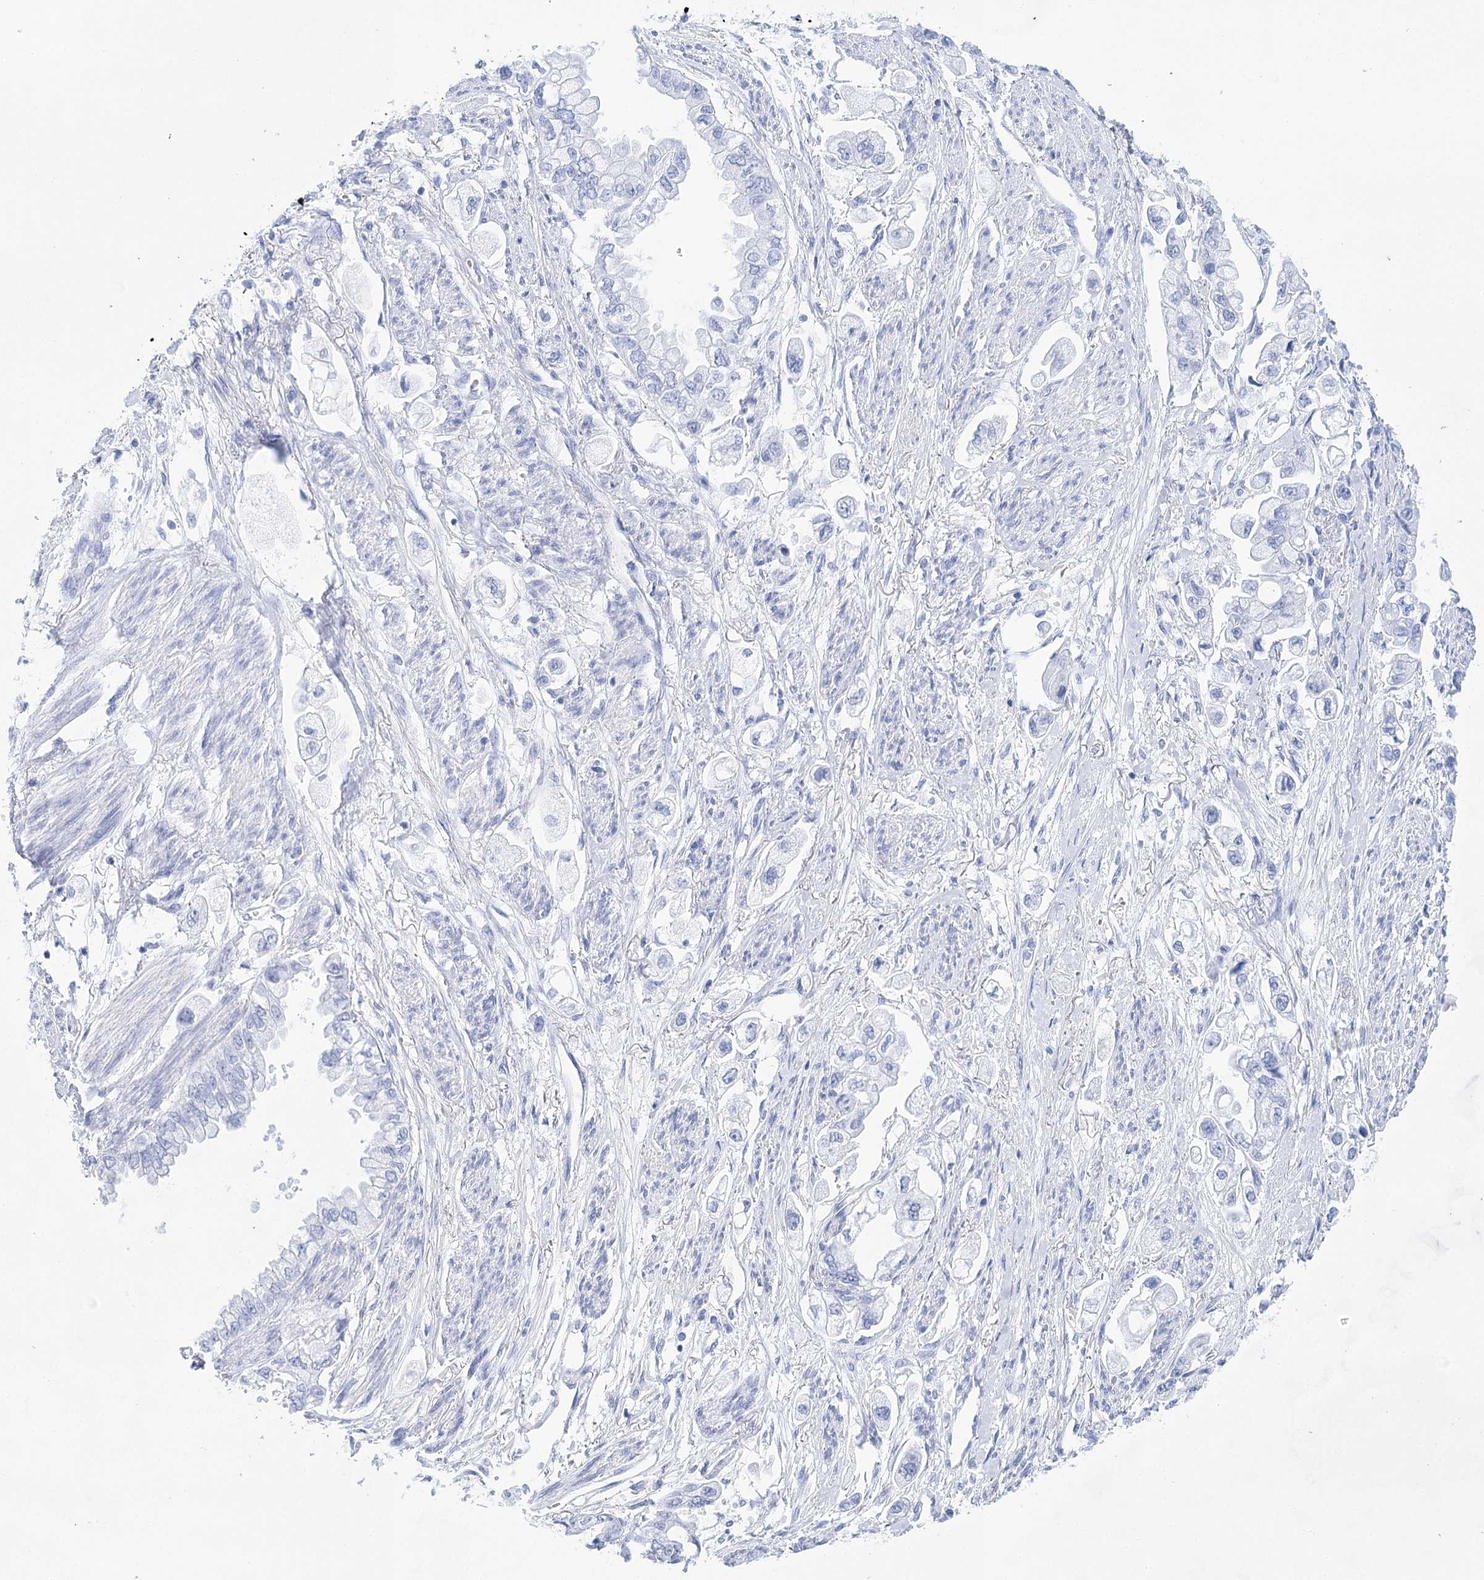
{"staining": {"intensity": "negative", "quantity": "none", "location": "none"}, "tissue": "stomach cancer", "cell_type": "Tumor cells", "image_type": "cancer", "snomed": [{"axis": "morphology", "description": "Adenocarcinoma, NOS"}, {"axis": "topography", "description": "Stomach"}], "caption": "This micrograph is of stomach cancer stained with immunohistochemistry to label a protein in brown with the nuclei are counter-stained blue. There is no positivity in tumor cells.", "gene": "LALBA", "patient": {"sex": "male", "age": 62}}